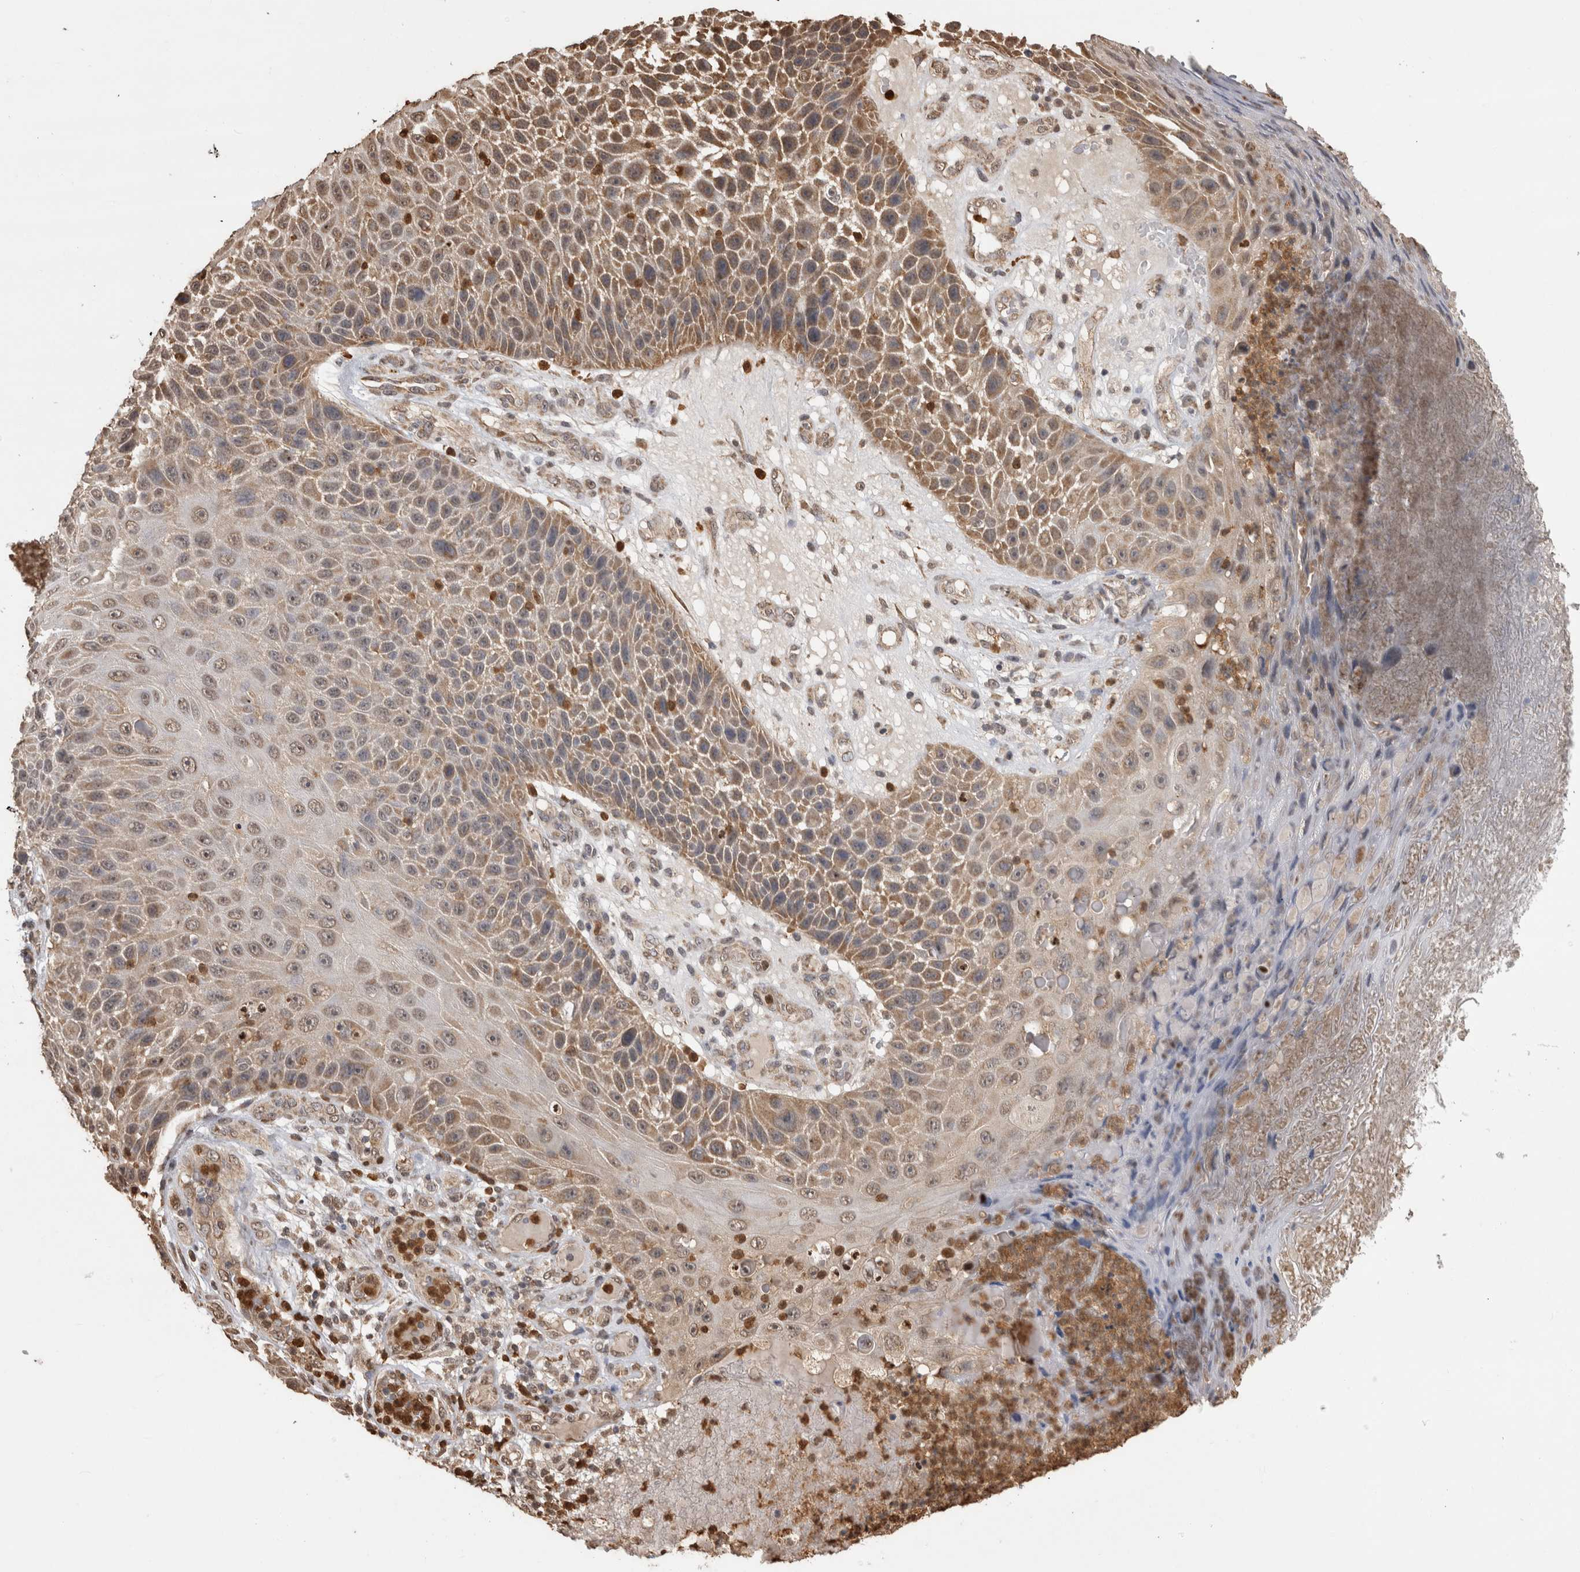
{"staining": {"intensity": "weak", "quantity": ">75%", "location": "cytoplasmic/membranous,nuclear"}, "tissue": "skin cancer", "cell_type": "Tumor cells", "image_type": "cancer", "snomed": [{"axis": "morphology", "description": "Squamous cell carcinoma, NOS"}, {"axis": "topography", "description": "Skin"}], "caption": "Immunohistochemistry (IHC) photomicrograph of skin squamous cell carcinoma stained for a protein (brown), which demonstrates low levels of weak cytoplasmic/membranous and nuclear staining in about >75% of tumor cells.", "gene": "PAK4", "patient": {"sex": "female", "age": 88}}